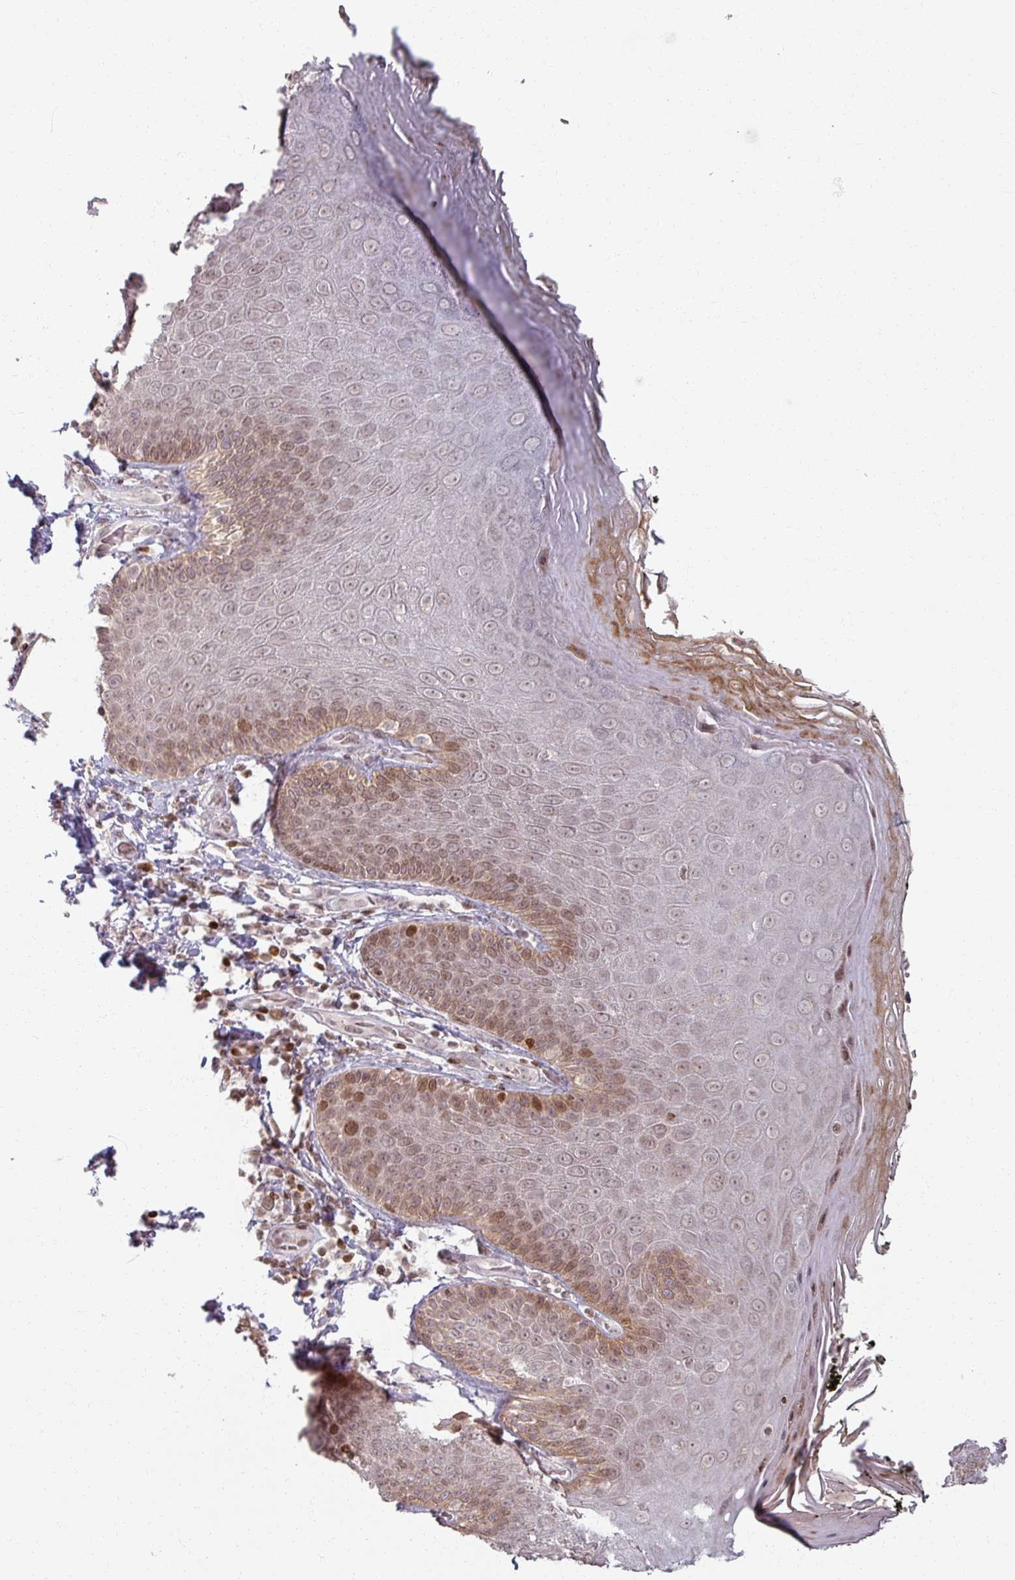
{"staining": {"intensity": "moderate", "quantity": "25%-75%", "location": "cytoplasmic/membranous,nuclear"}, "tissue": "skin", "cell_type": "Epidermal cells", "image_type": "normal", "snomed": [{"axis": "morphology", "description": "Normal tissue, NOS"}, {"axis": "topography", "description": "Anal"}, {"axis": "topography", "description": "Peripheral nerve tissue"}], "caption": "The immunohistochemical stain shows moderate cytoplasmic/membranous,nuclear staining in epidermal cells of unremarkable skin. (DAB (3,3'-diaminobenzidine) IHC with brightfield microscopy, high magnification).", "gene": "NCOR1", "patient": {"sex": "male", "age": 53}}